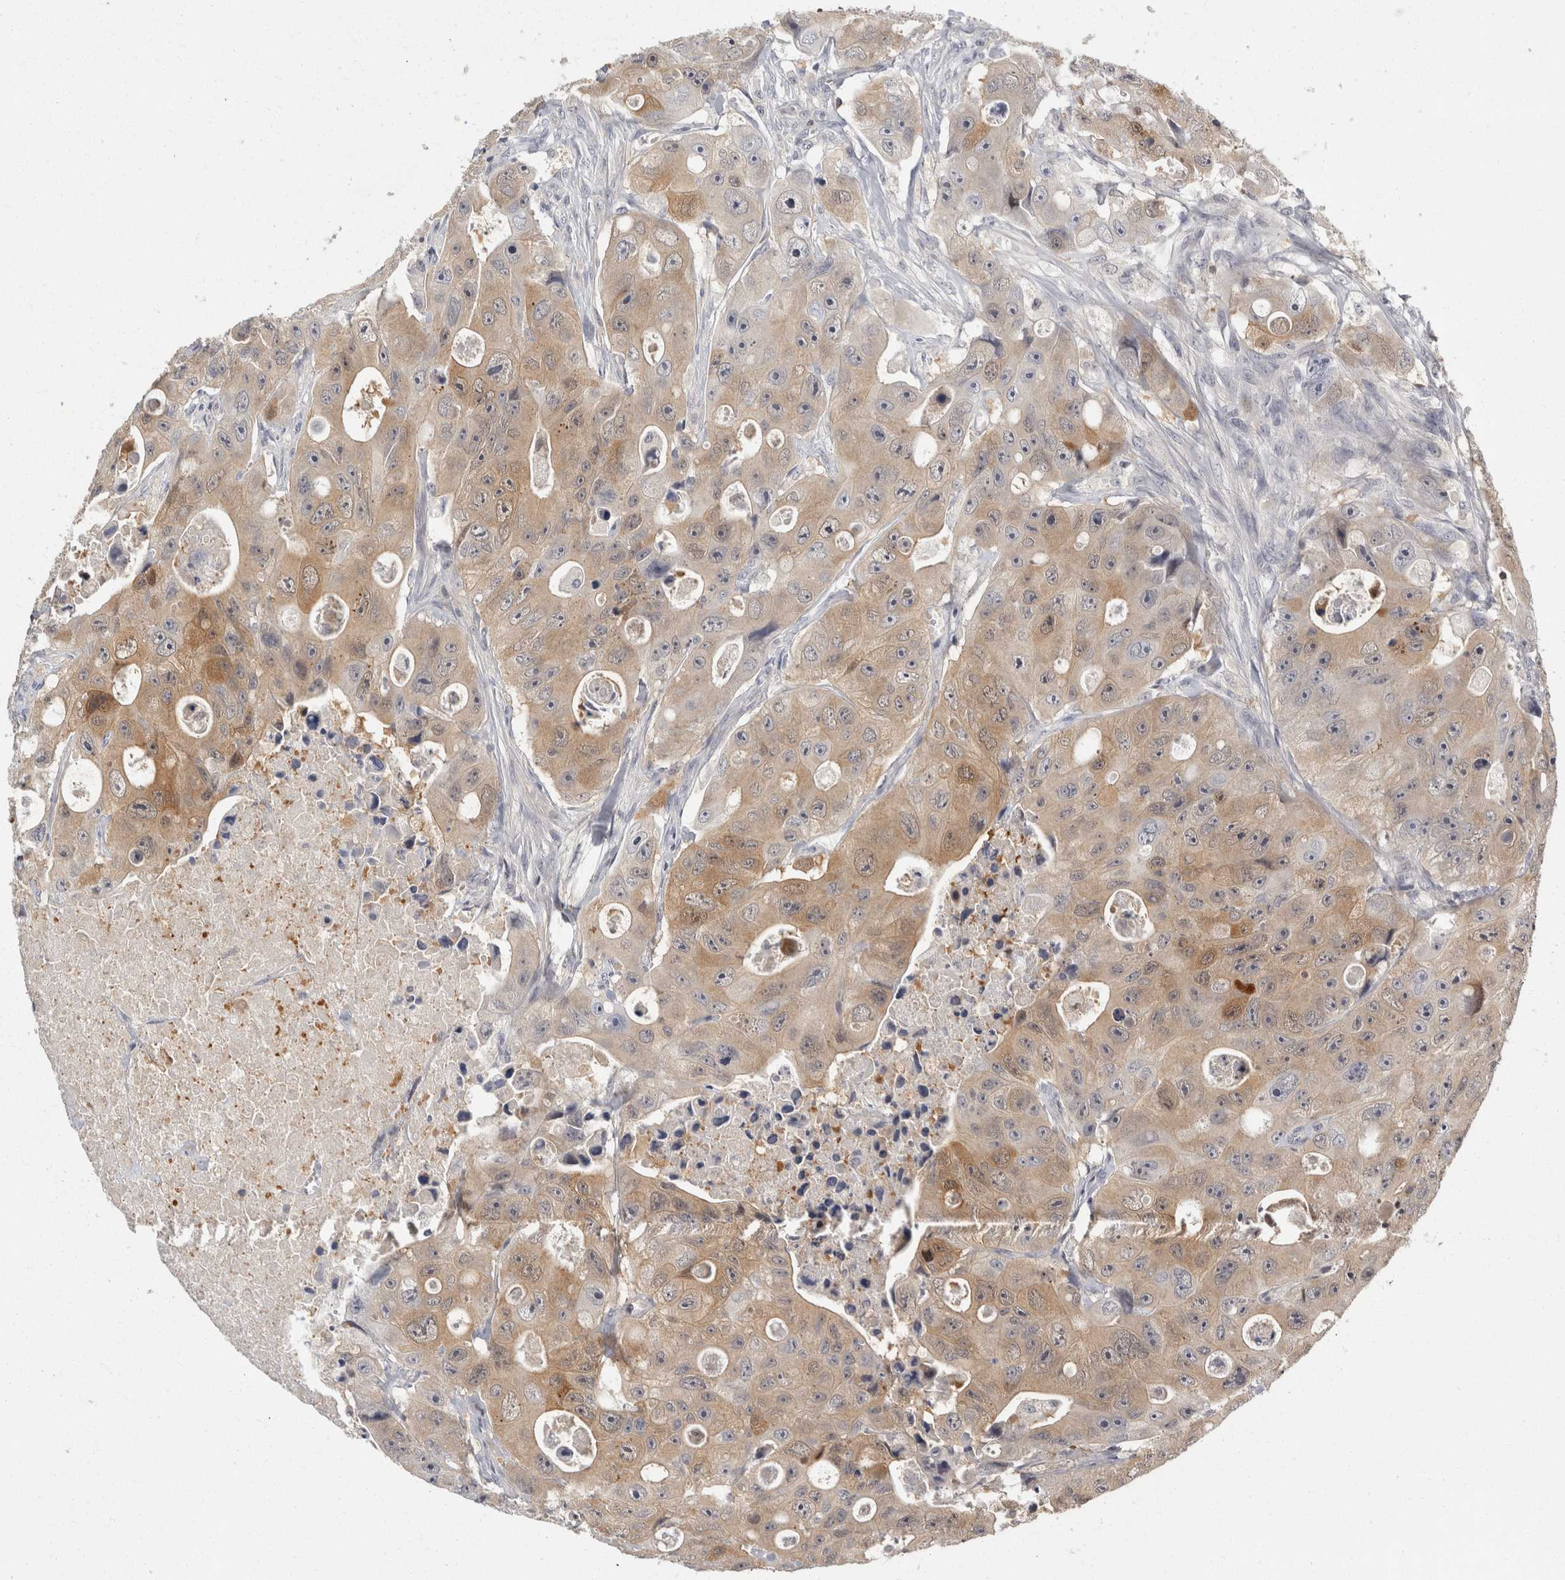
{"staining": {"intensity": "moderate", "quantity": "25%-75%", "location": "cytoplasmic/membranous"}, "tissue": "colorectal cancer", "cell_type": "Tumor cells", "image_type": "cancer", "snomed": [{"axis": "morphology", "description": "Adenocarcinoma, NOS"}, {"axis": "topography", "description": "Colon"}], "caption": "IHC of human colorectal cancer (adenocarcinoma) demonstrates medium levels of moderate cytoplasmic/membranous staining in about 25%-75% of tumor cells.", "gene": "ACAT2", "patient": {"sex": "female", "age": 46}}